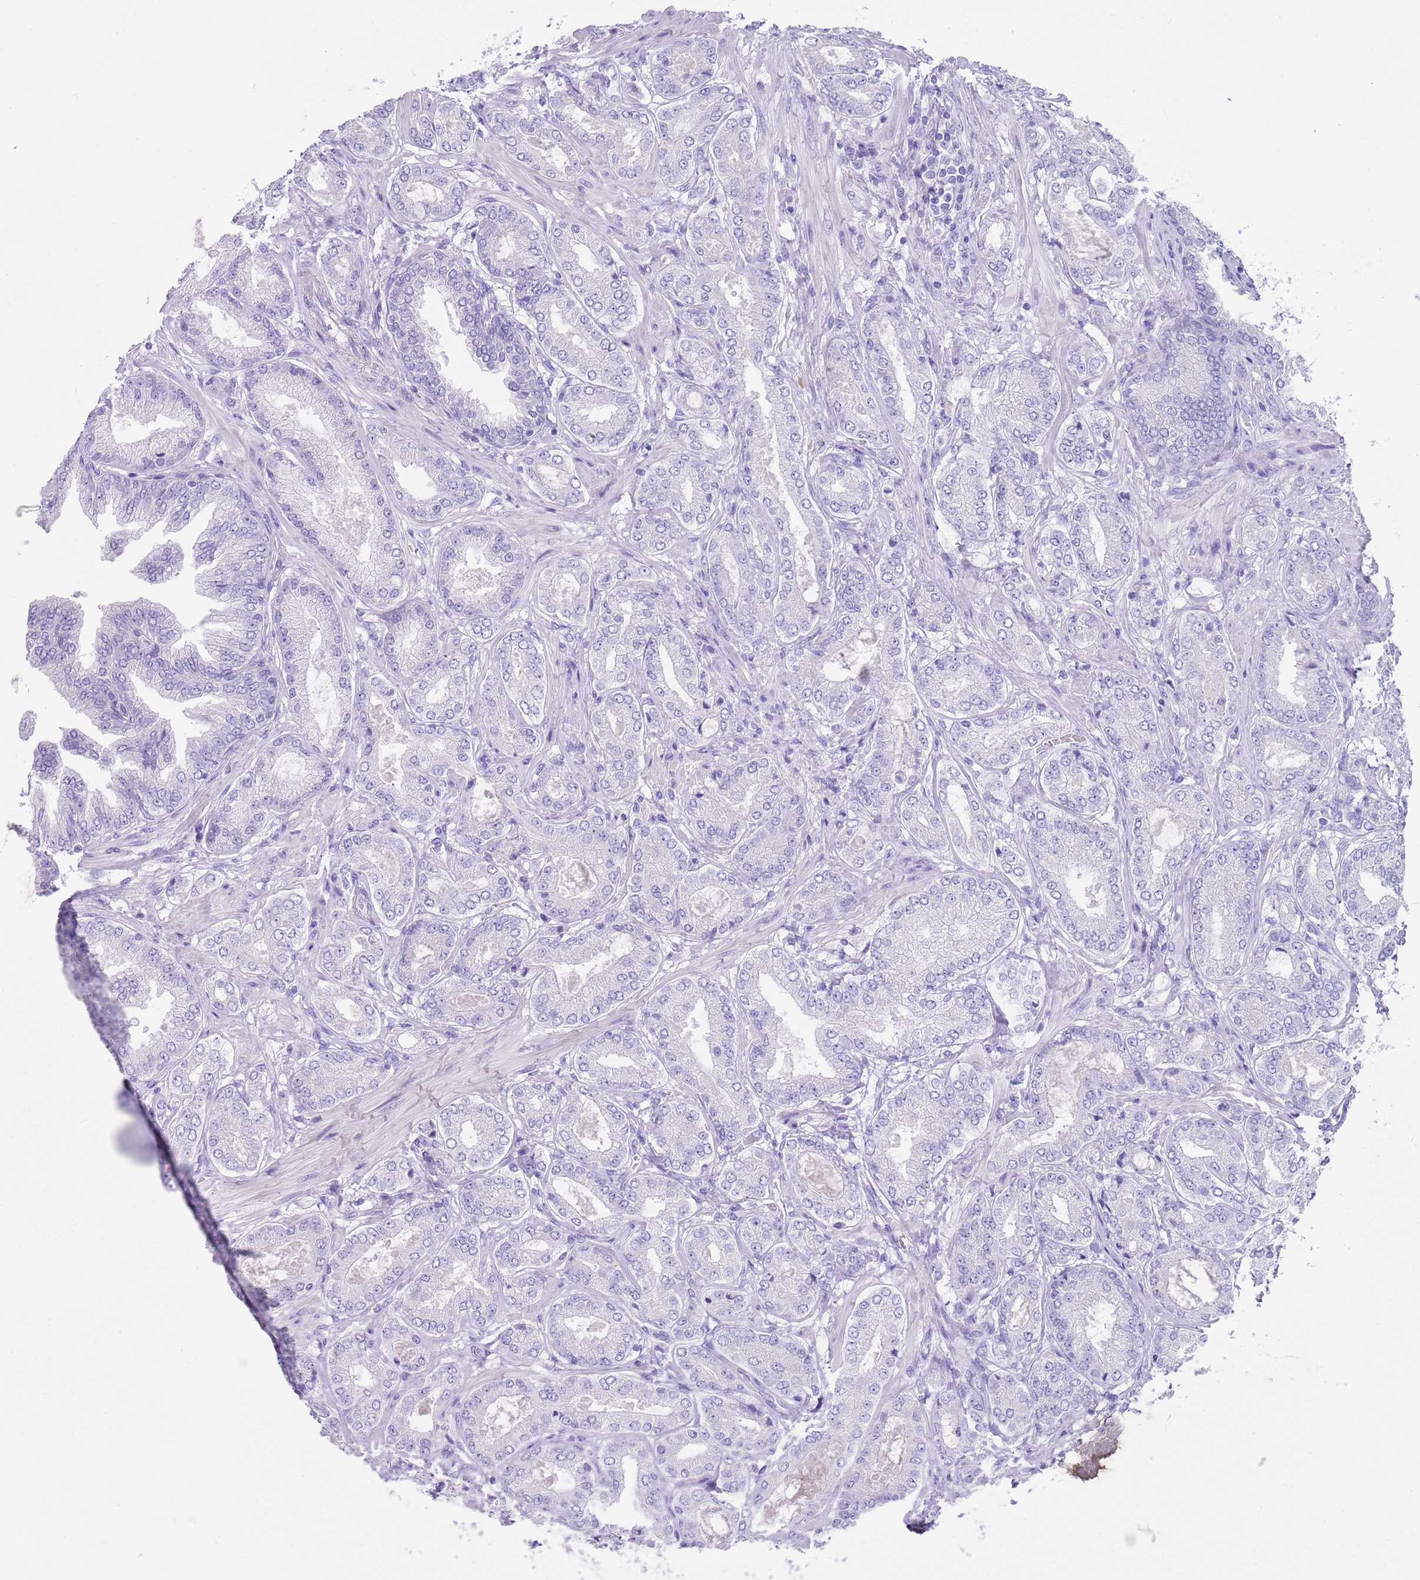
{"staining": {"intensity": "negative", "quantity": "none", "location": "none"}, "tissue": "prostate cancer", "cell_type": "Tumor cells", "image_type": "cancer", "snomed": [{"axis": "morphology", "description": "Adenocarcinoma, Low grade"}, {"axis": "topography", "description": "Prostate"}], "caption": "This is an immunohistochemistry photomicrograph of prostate cancer. There is no staining in tumor cells.", "gene": "CPXM2", "patient": {"sex": "male", "age": 63}}